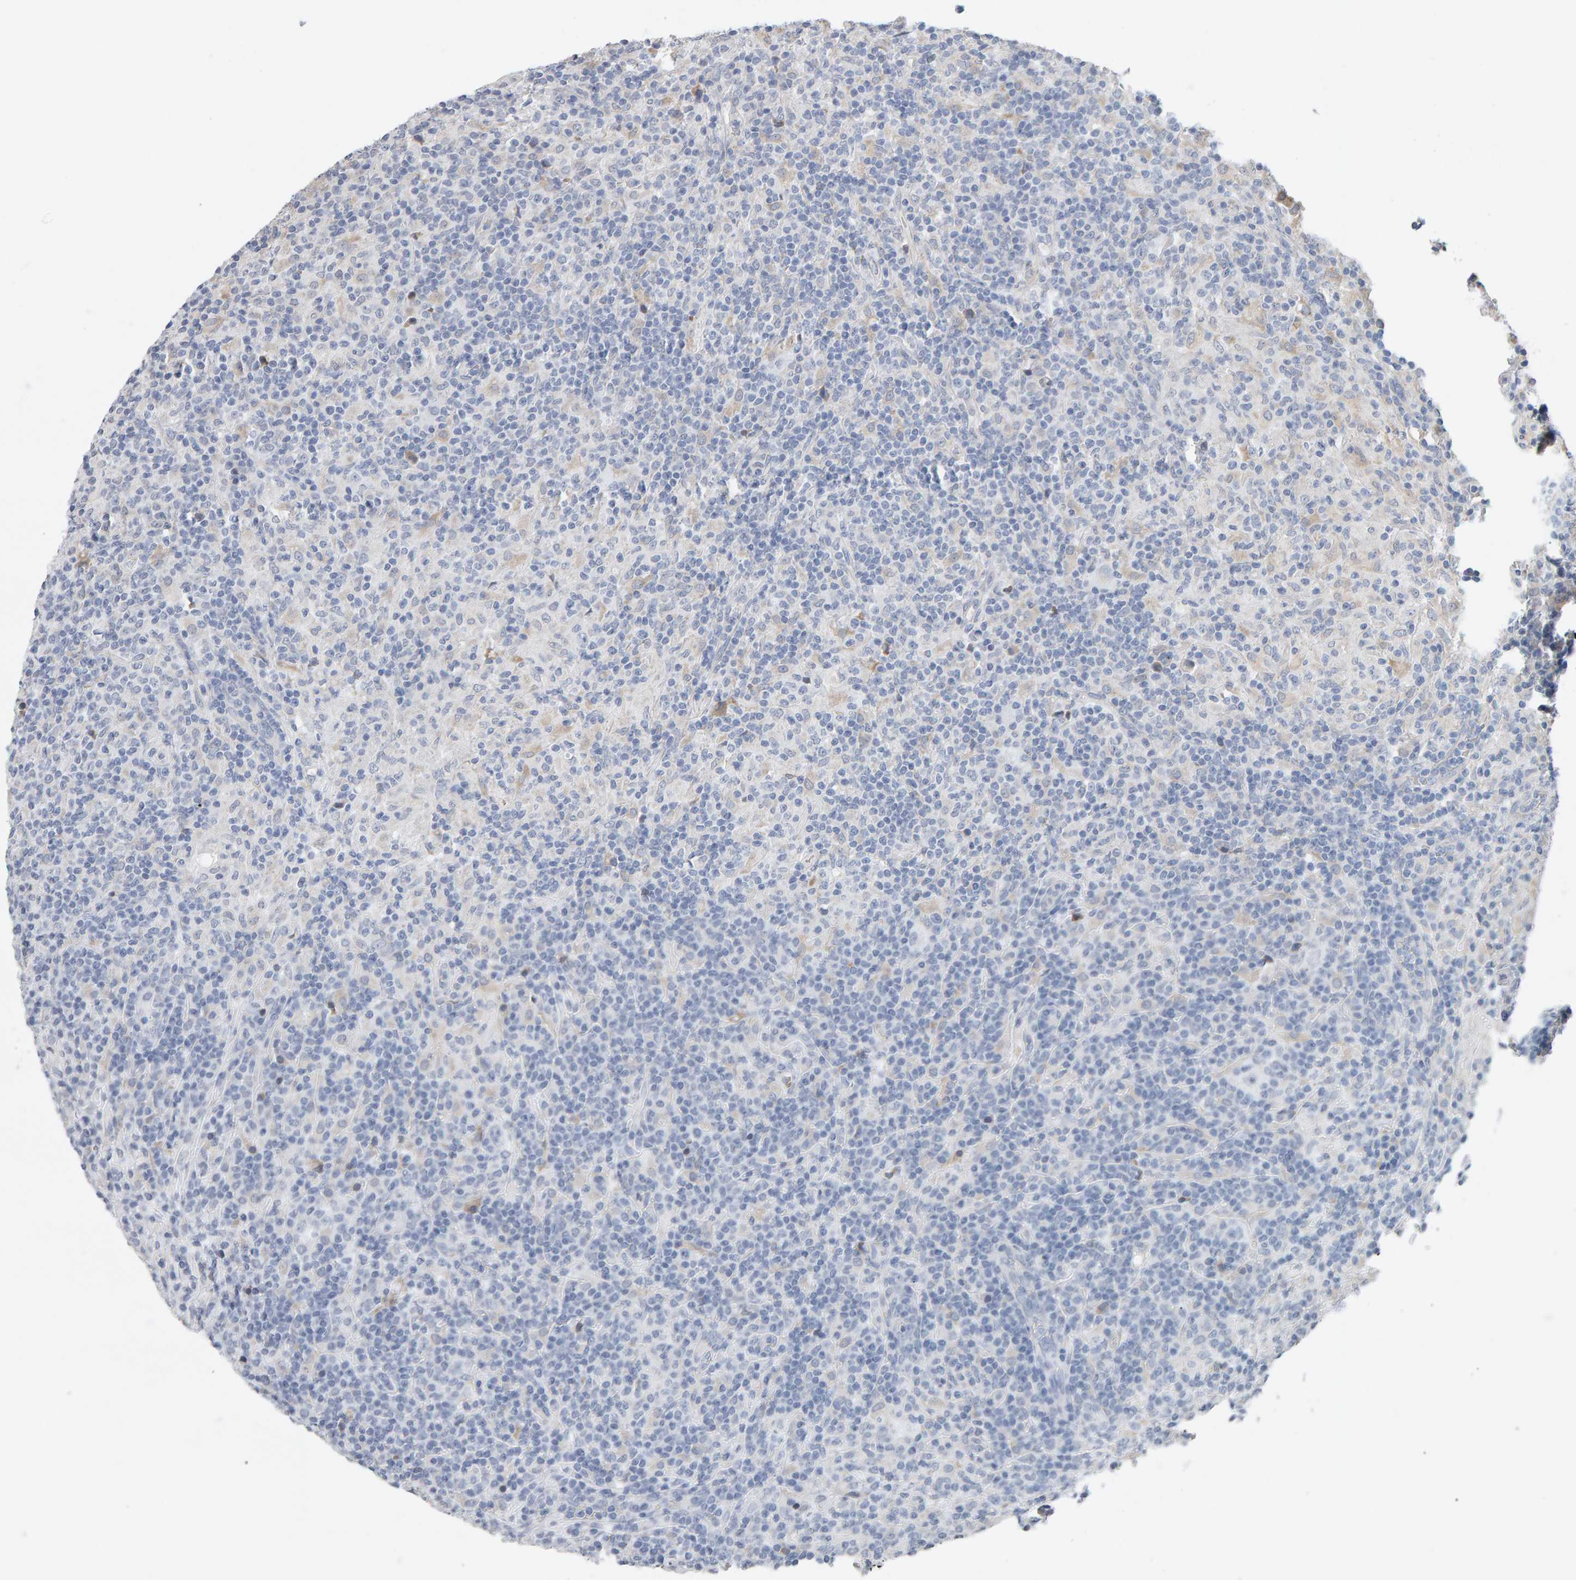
{"staining": {"intensity": "negative", "quantity": "none", "location": "none"}, "tissue": "lymphoma", "cell_type": "Tumor cells", "image_type": "cancer", "snomed": [{"axis": "morphology", "description": "Hodgkin's disease, NOS"}, {"axis": "topography", "description": "Lymph node"}], "caption": "This is an IHC histopathology image of human Hodgkin's disease. There is no staining in tumor cells.", "gene": "ADHFE1", "patient": {"sex": "male", "age": 70}}